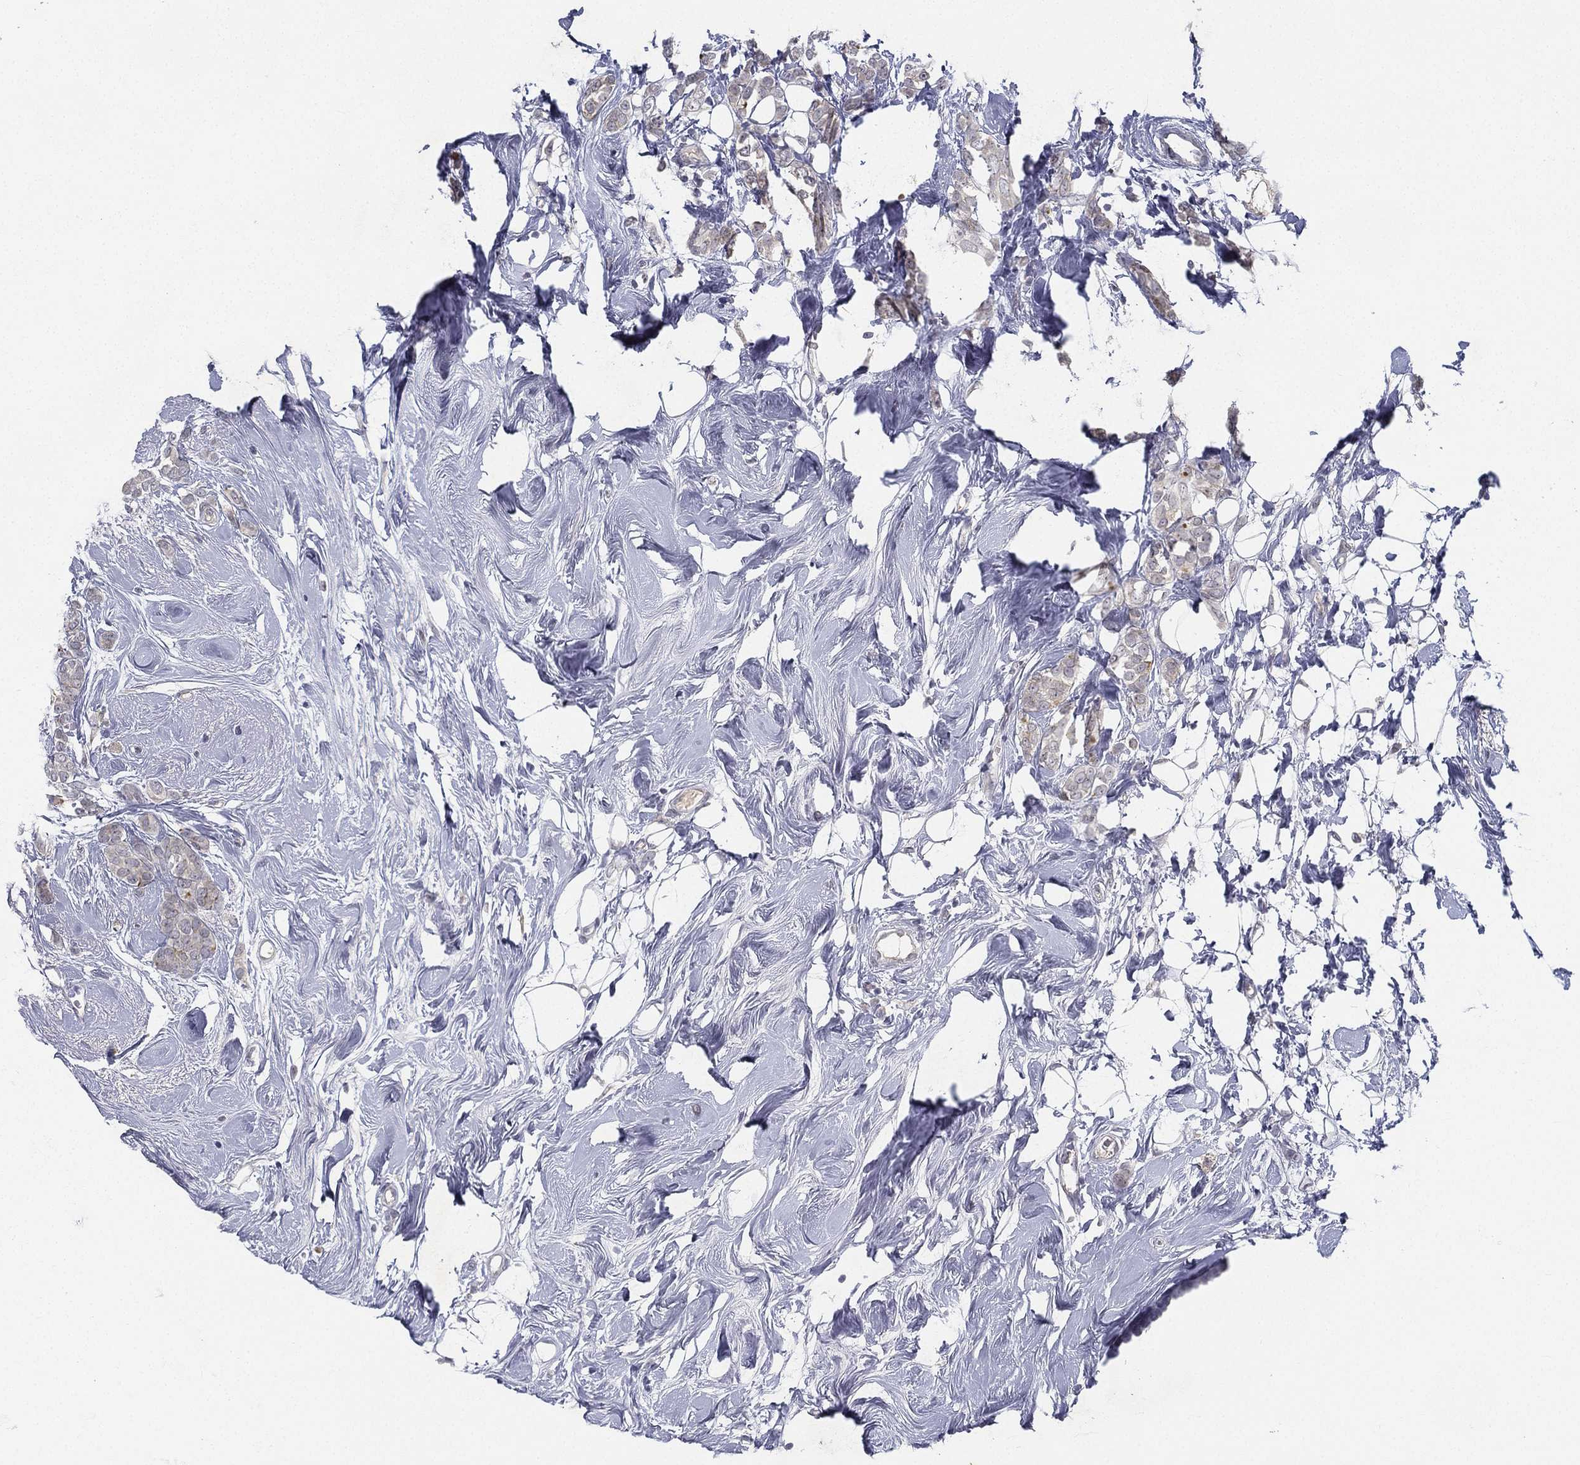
{"staining": {"intensity": "negative", "quantity": "none", "location": "none"}, "tissue": "breast cancer", "cell_type": "Tumor cells", "image_type": "cancer", "snomed": [{"axis": "morphology", "description": "Lobular carcinoma"}, {"axis": "topography", "description": "Breast"}], "caption": "High power microscopy image of an immunohistochemistry histopathology image of breast lobular carcinoma, revealing no significant positivity in tumor cells.", "gene": "MS4A8", "patient": {"sex": "female", "age": 49}}